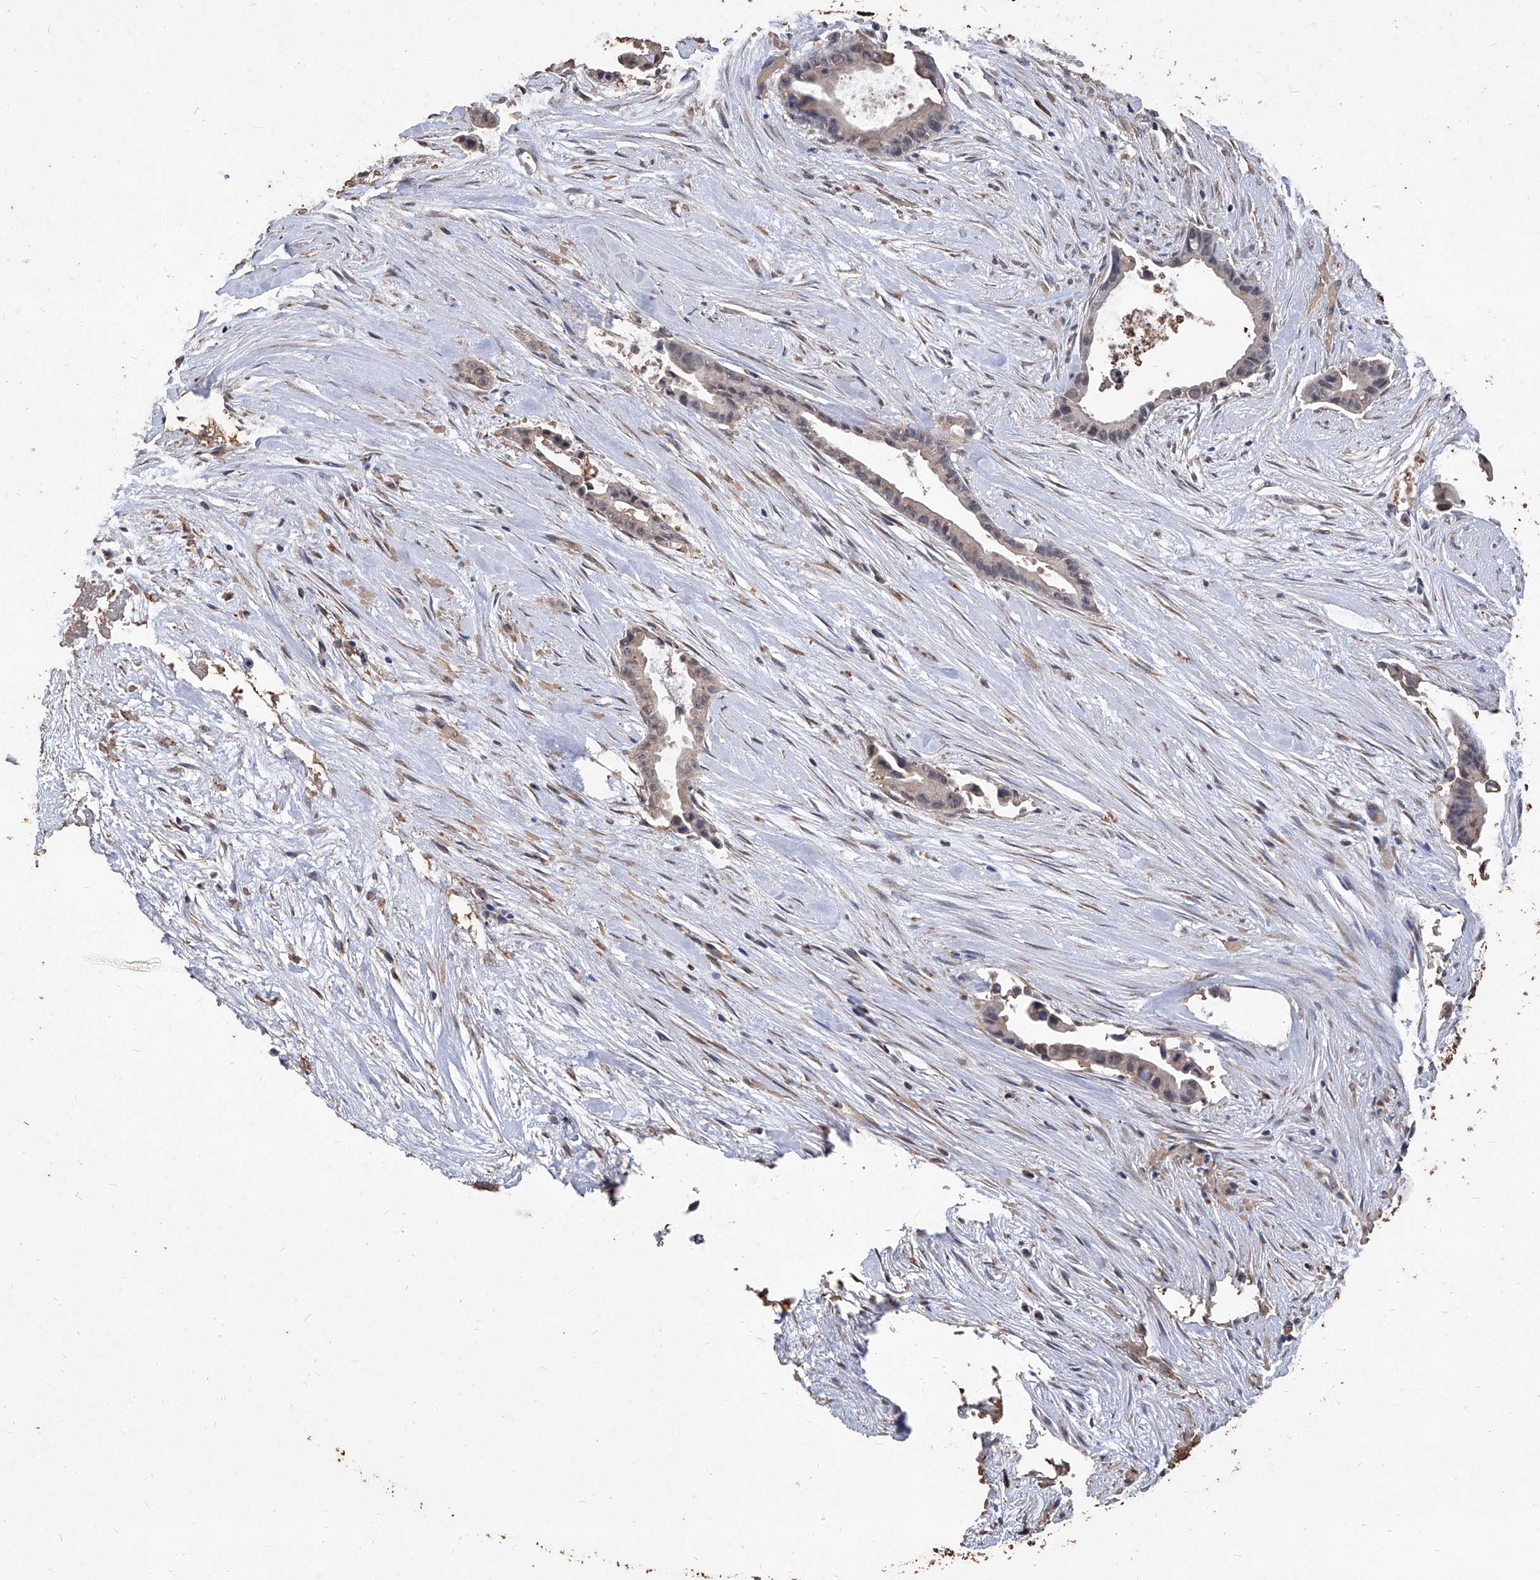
{"staining": {"intensity": "weak", "quantity": "<25%", "location": "cytoplasmic/membranous"}, "tissue": "liver cancer", "cell_type": "Tumor cells", "image_type": "cancer", "snomed": [{"axis": "morphology", "description": "Cholangiocarcinoma"}, {"axis": "topography", "description": "Liver"}], "caption": "Immunohistochemistry (IHC) photomicrograph of neoplastic tissue: human liver cancer (cholangiocarcinoma) stained with DAB (3,3'-diaminobenzidine) reveals no significant protein staining in tumor cells.", "gene": "EML1", "patient": {"sex": "female", "age": 55}}